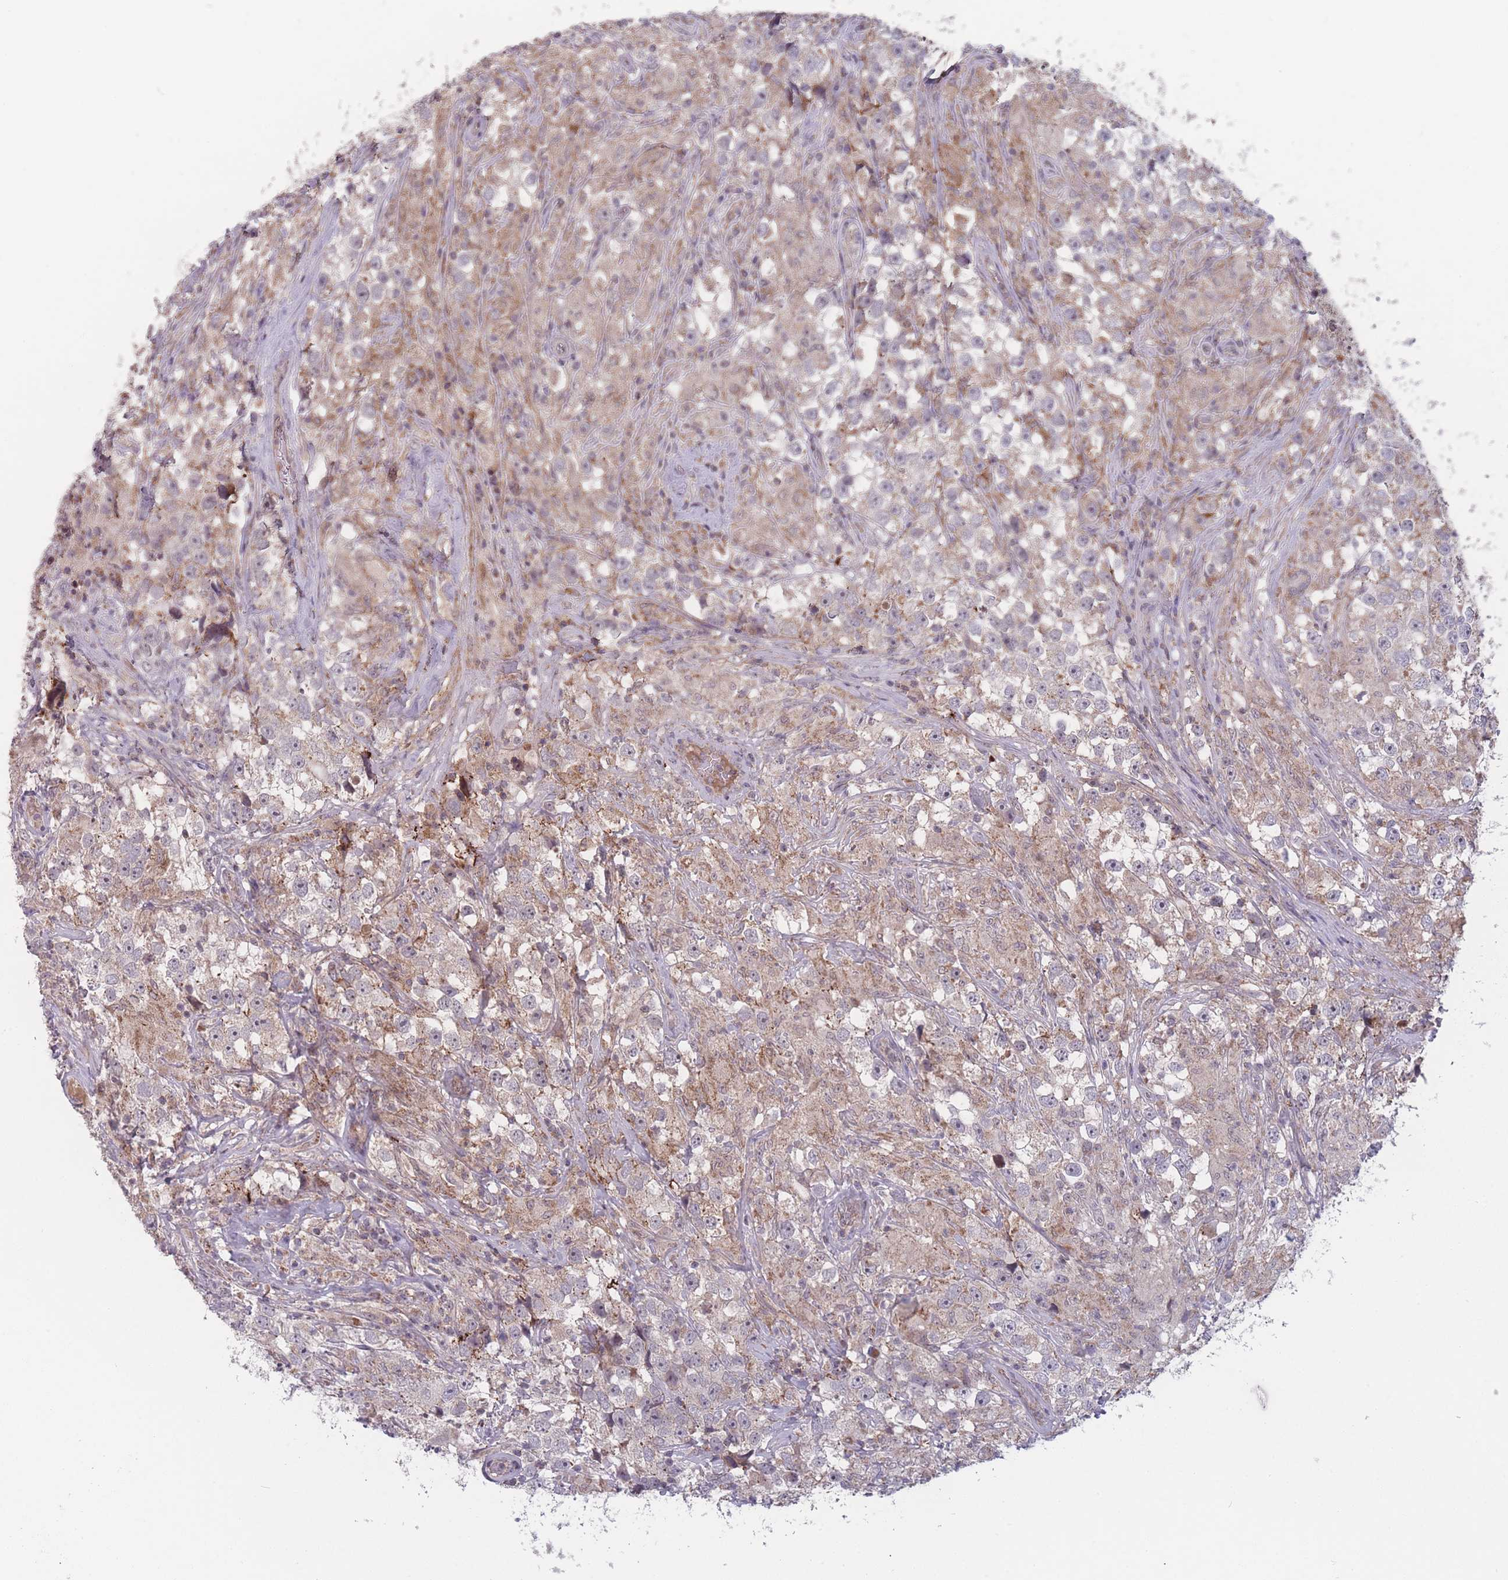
{"staining": {"intensity": "weak", "quantity": "25%-75%", "location": "cytoplasmic/membranous"}, "tissue": "testis cancer", "cell_type": "Tumor cells", "image_type": "cancer", "snomed": [{"axis": "morphology", "description": "Seminoma, NOS"}, {"axis": "topography", "description": "Testis"}], "caption": "Protein staining of testis seminoma tissue reveals weak cytoplasmic/membranous staining in about 25%-75% of tumor cells.", "gene": "TMEM232", "patient": {"sex": "male", "age": 46}}